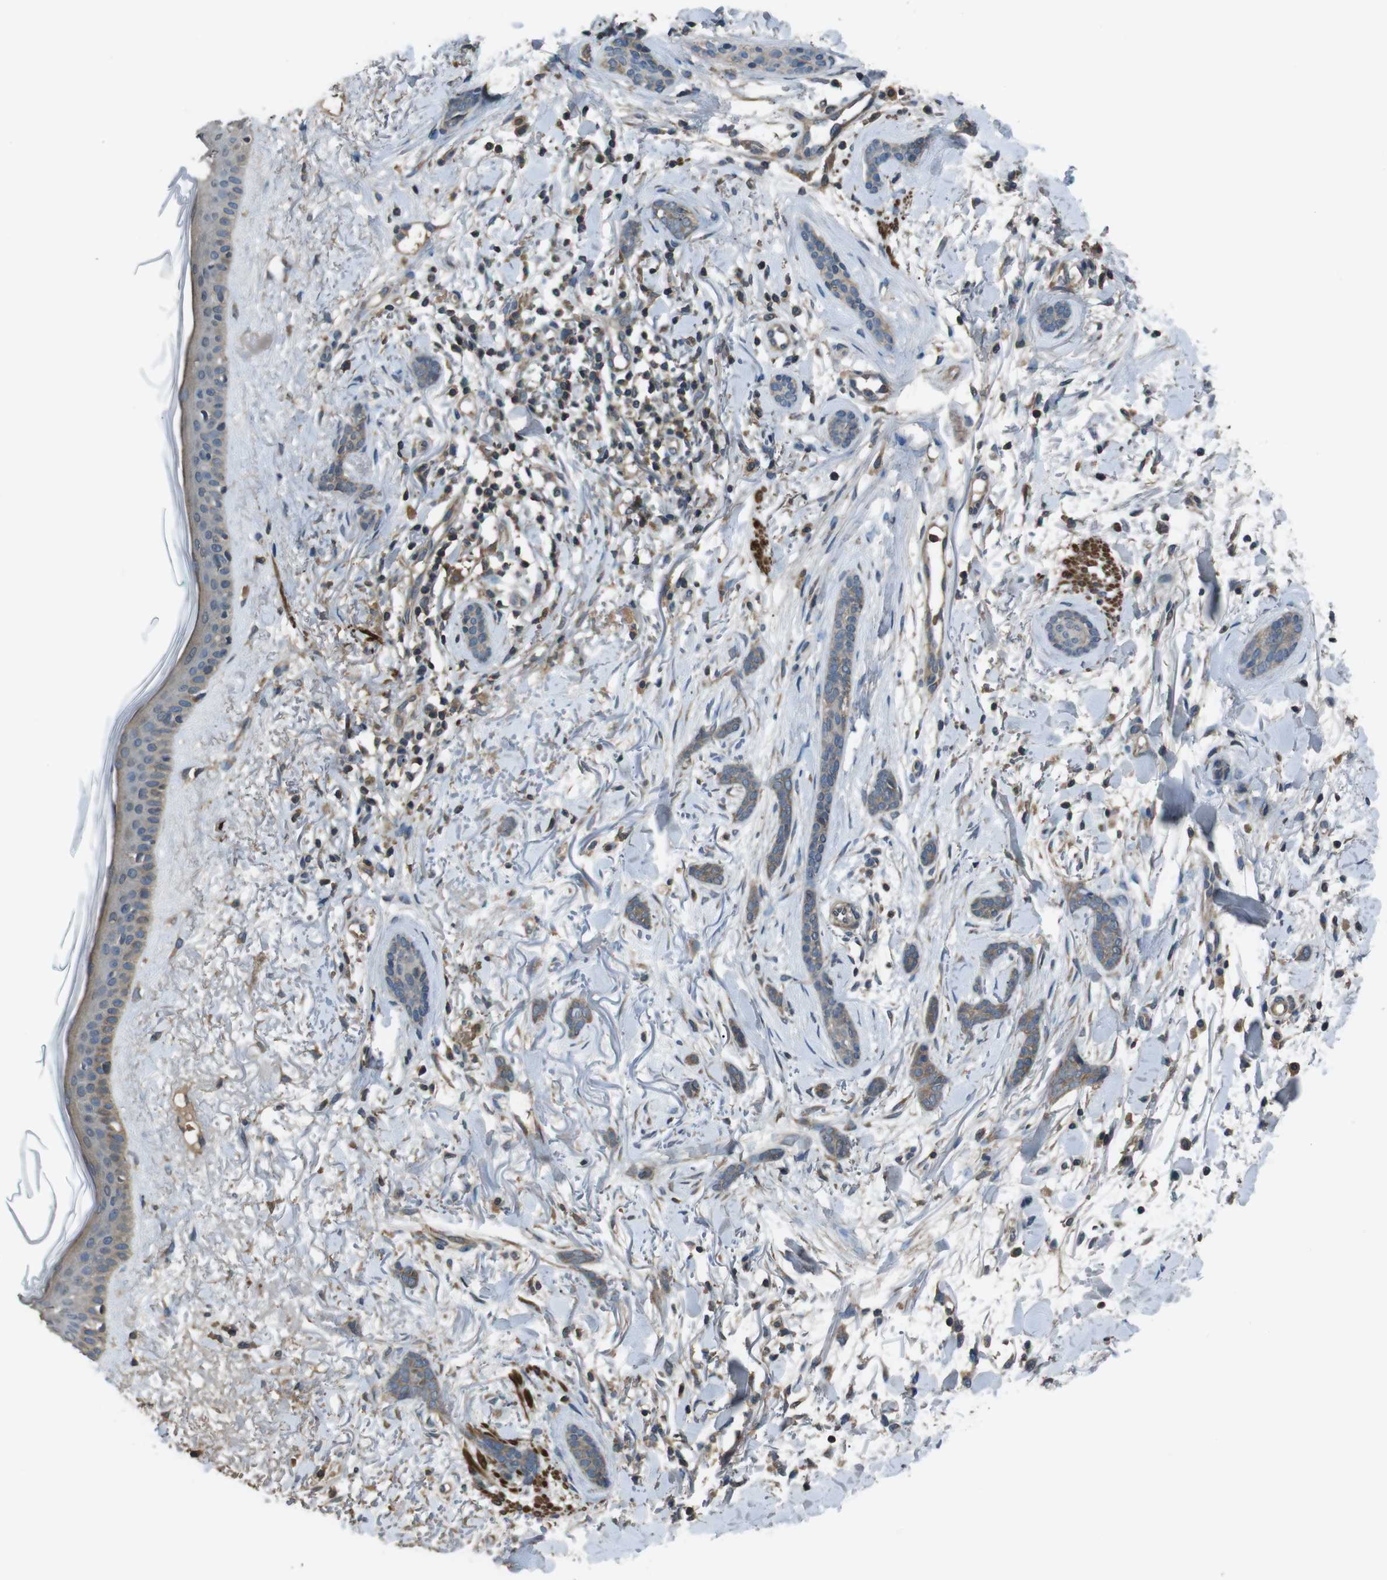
{"staining": {"intensity": "weak", "quantity": ">75%", "location": "cytoplasmic/membranous"}, "tissue": "skin cancer", "cell_type": "Tumor cells", "image_type": "cancer", "snomed": [{"axis": "morphology", "description": "Basal cell carcinoma"}, {"axis": "morphology", "description": "Adnexal tumor, benign"}, {"axis": "topography", "description": "Skin"}], "caption": "Benign adnexal tumor (skin) stained for a protein (brown) reveals weak cytoplasmic/membranous positive staining in approximately >75% of tumor cells.", "gene": "FUT2", "patient": {"sex": "female", "age": 42}}